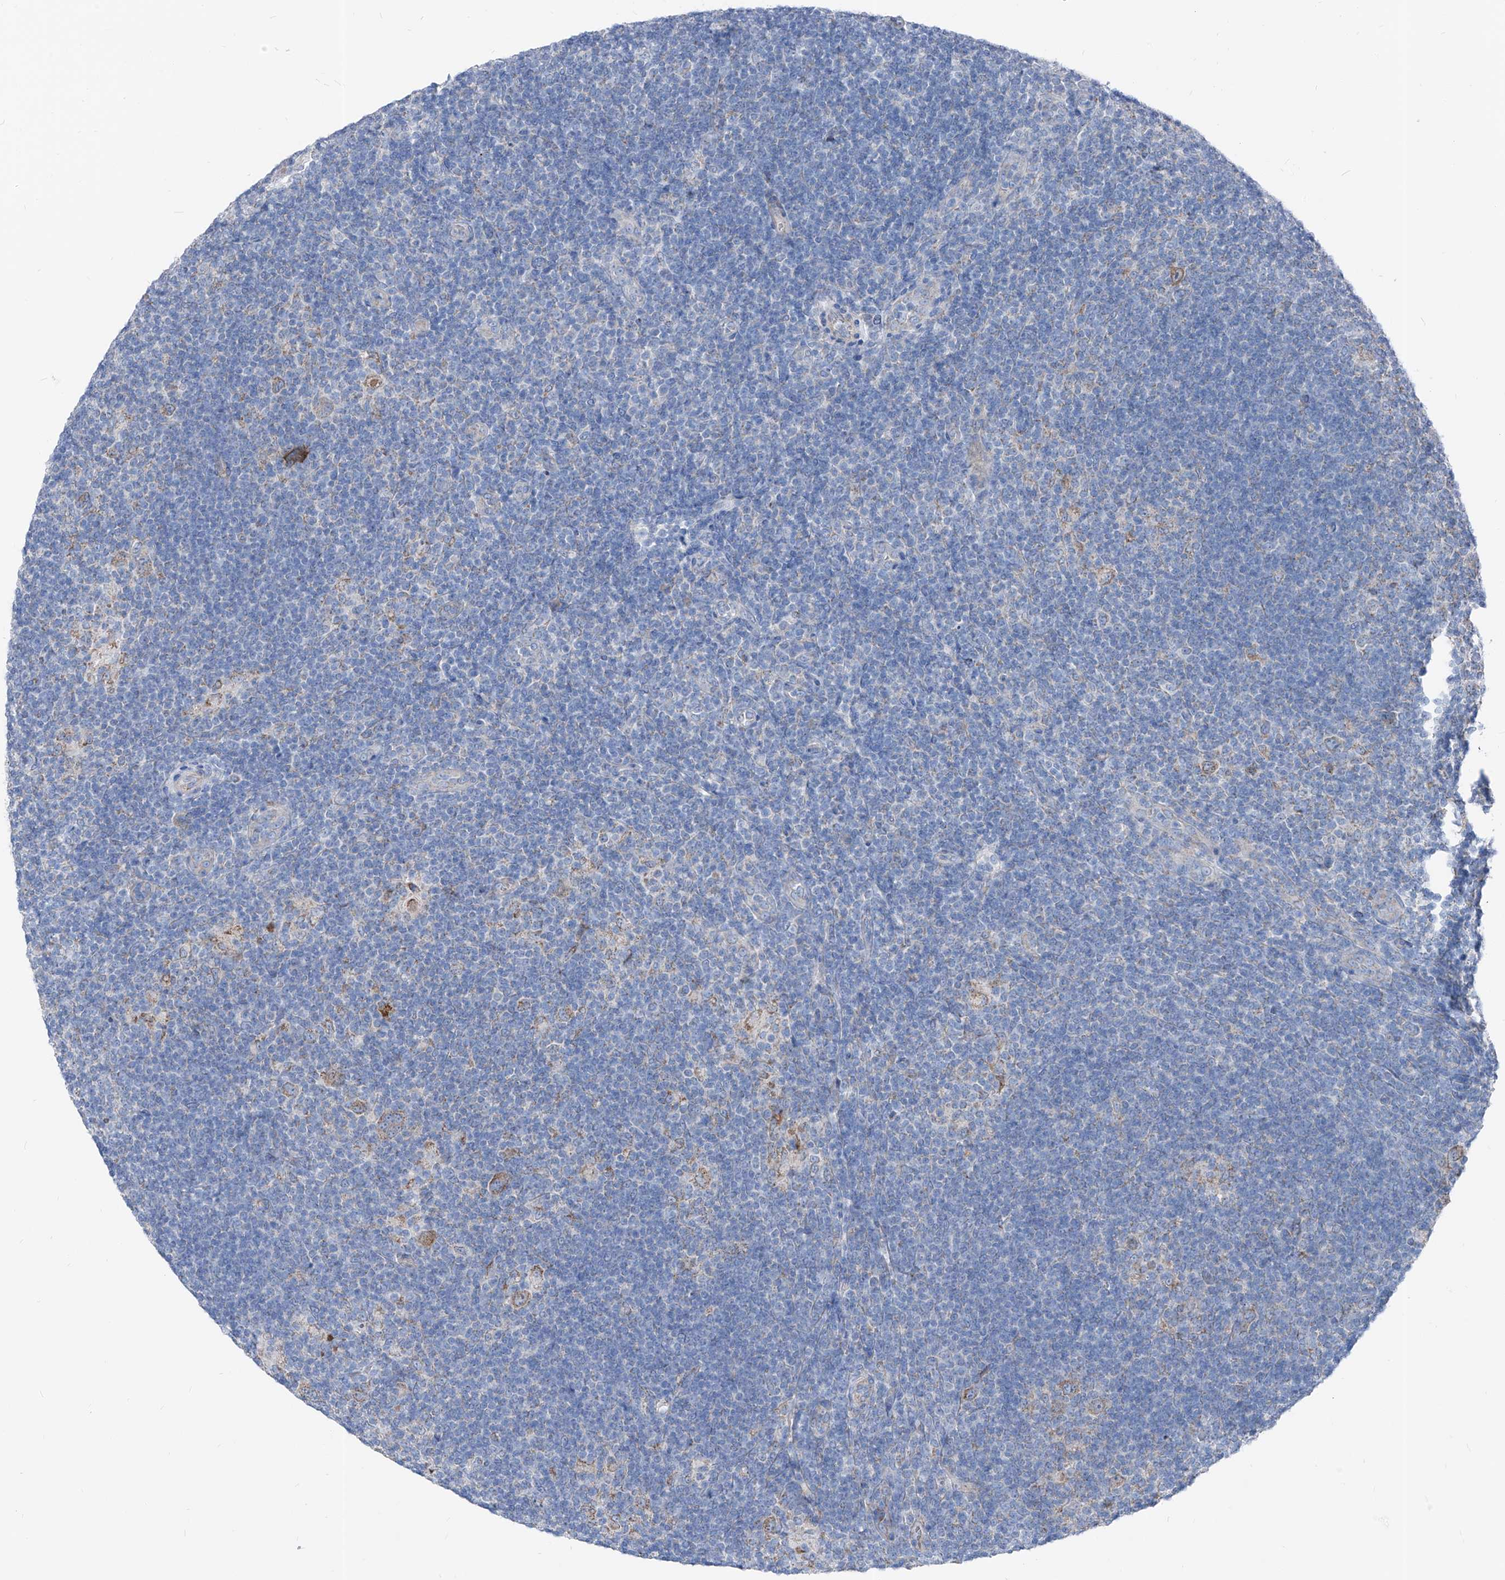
{"staining": {"intensity": "weak", "quantity": "25%-75%", "location": "cytoplasmic/membranous"}, "tissue": "lymphoma", "cell_type": "Tumor cells", "image_type": "cancer", "snomed": [{"axis": "morphology", "description": "Hodgkin's disease, NOS"}, {"axis": "topography", "description": "Lymph node"}], "caption": "IHC histopathology image of human Hodgkin's disease stained for a protein (brown), which demonstrates low levels of weak cytoplasmic/membranous positivity in approximately 25%-75% of tumor cells.", "gene": "AGPS", "patient": {"sex": "female", "age": 57}}